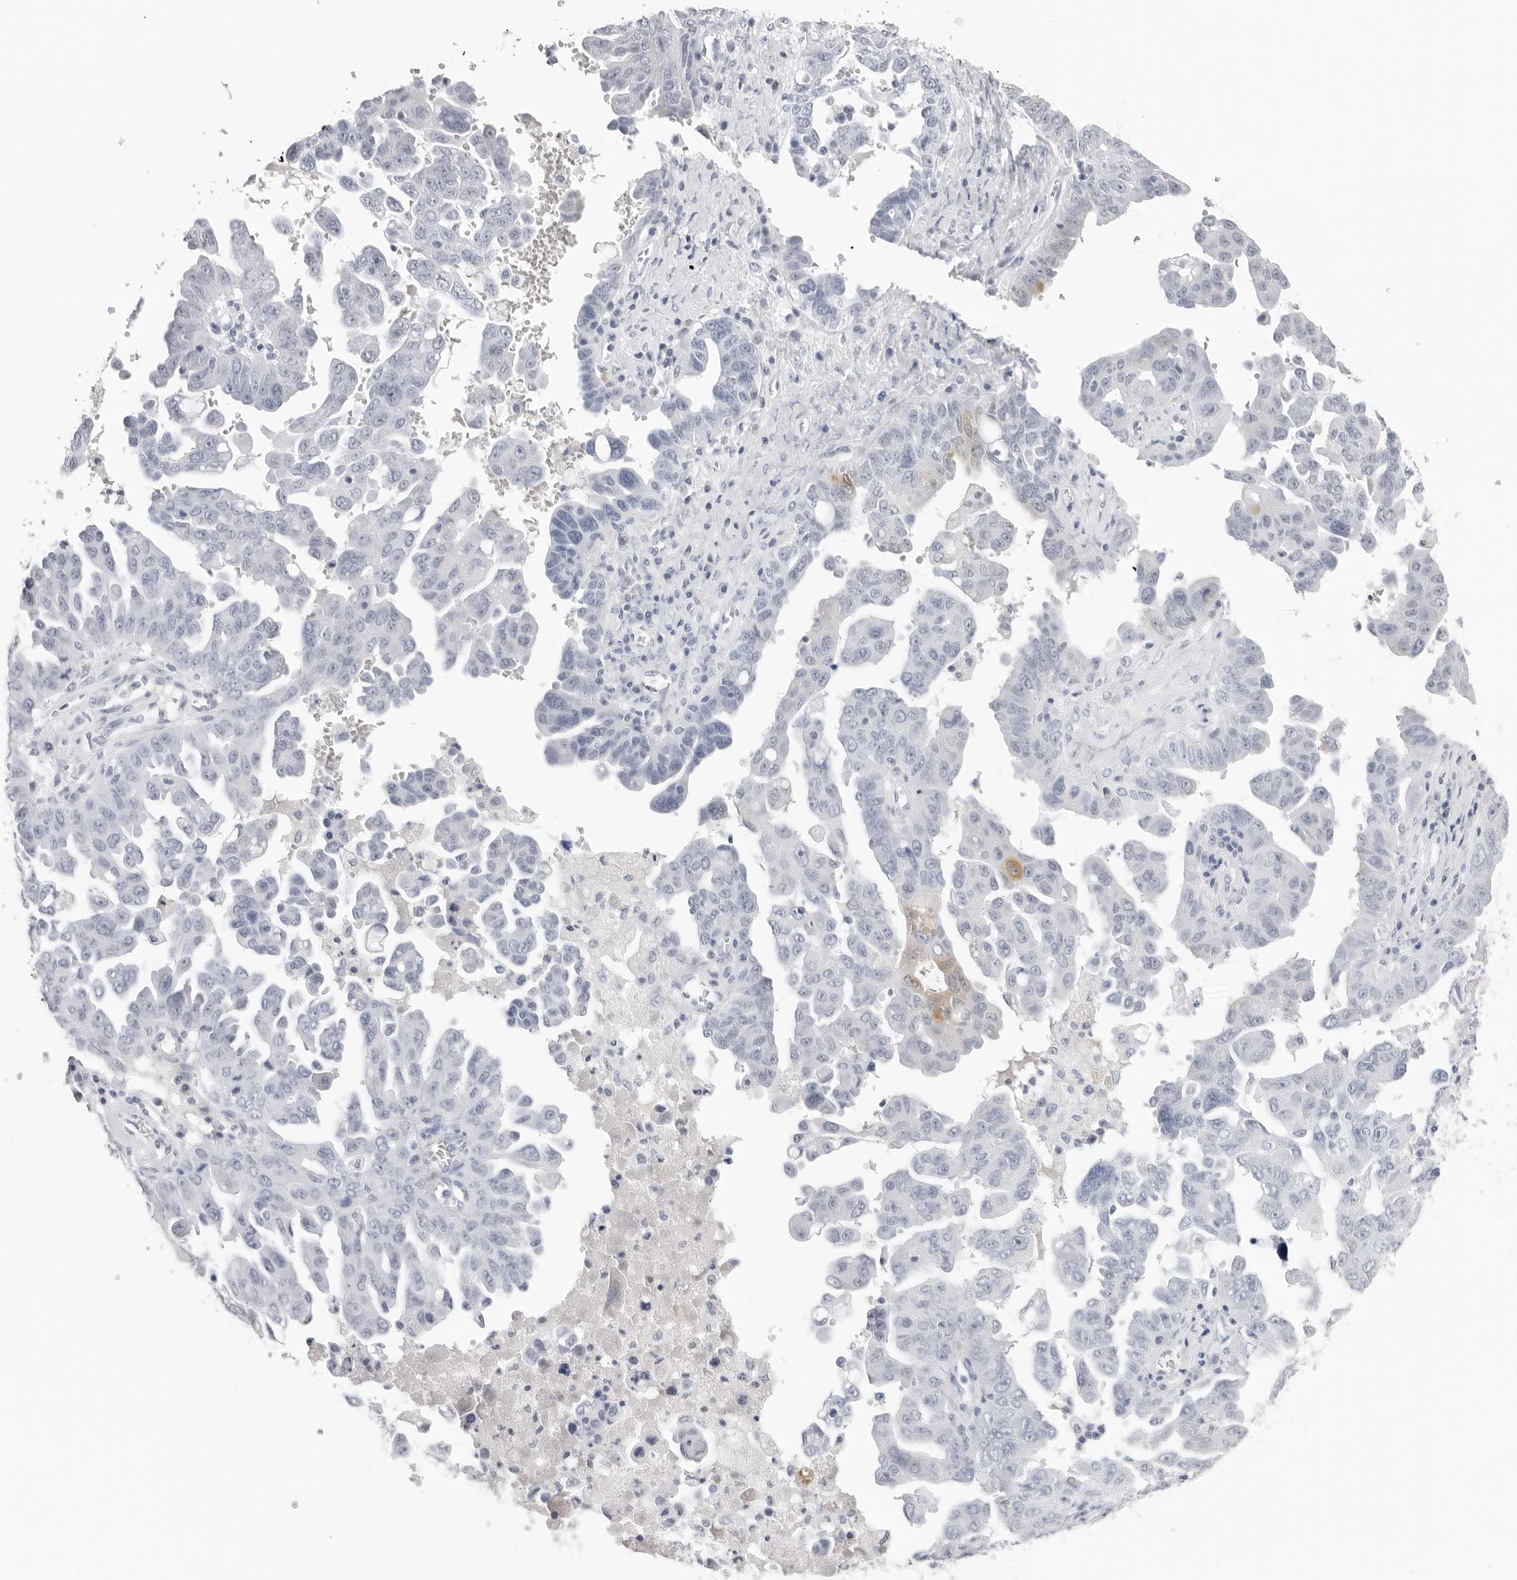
{"staining": {"intensity": "negative", "quantity": "none", "location": "none"}, "tissue": "ovarian cancer", "cell_type": "Tumor cells", "image_type": "cancer", "snomed": [{"axis": "morphology", "description": "Carcinoma, endometroid"}, {"axis": "topography", "description": "Ovary"}], "caption": "A micrograph of human ovarian cancer is negative for staining in tumor cells.", "gene": "CST5", "patient": {"sex": "female", "age": 62}}